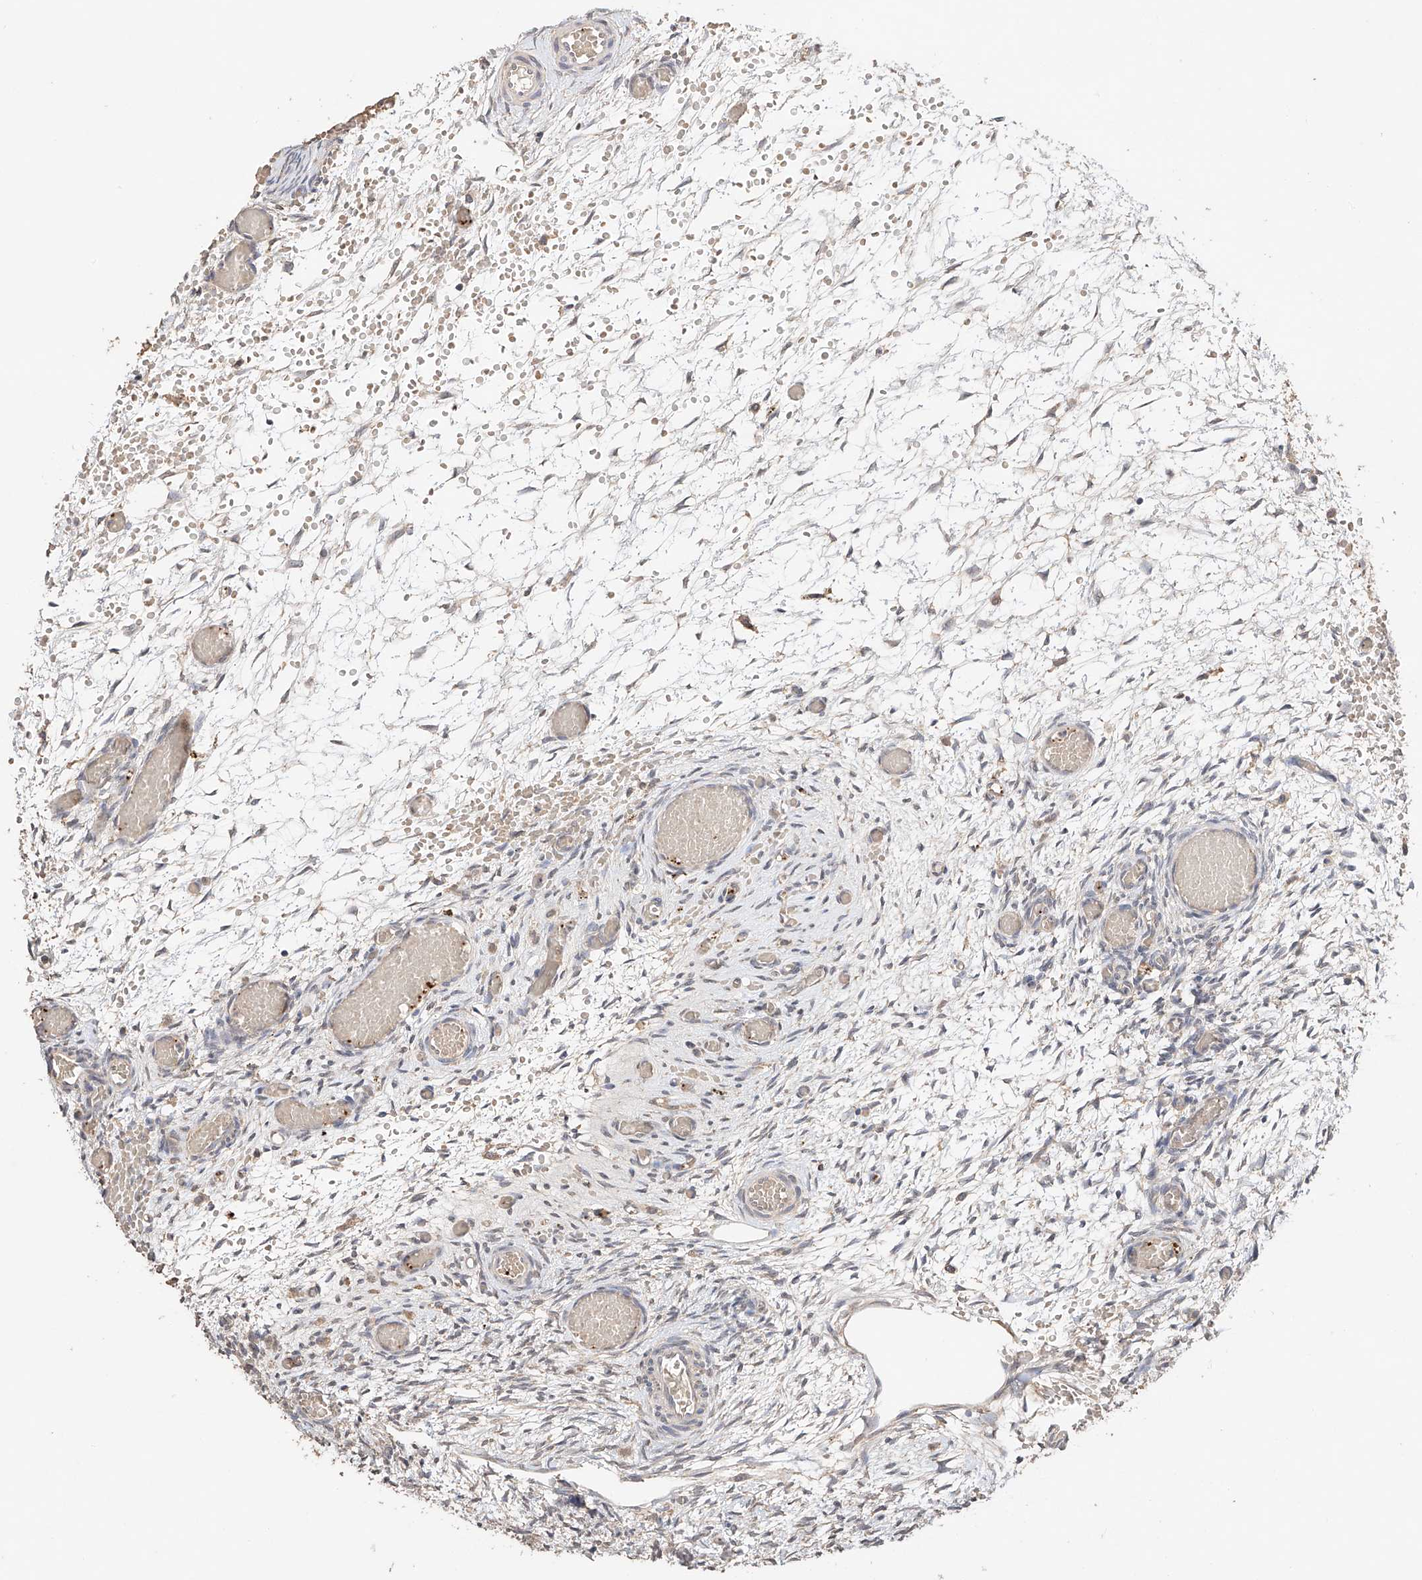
{"staining": {"intensity": "negative", "quantity": "none", "location": "none"}, "tissue": "ovary", "cell_type": "Ovarian stroma cells", "image_type": "normal", "snomed": [{"axis": "morphology", "description": "Adenocarcinoma, NOS"}, {"axis": "topography", "description": "Endometrium"}], "caption": "The histopathology image shows no staining of ovarian stroma cells in normal ovary. The staining is performed using DAB (3,3'-diaminobenzidine) brown chromogen with nuclei counter-stained in using hematoxylin.", "gene": "ZFHX2", "patient": {"sex": "female", "age": 32}}